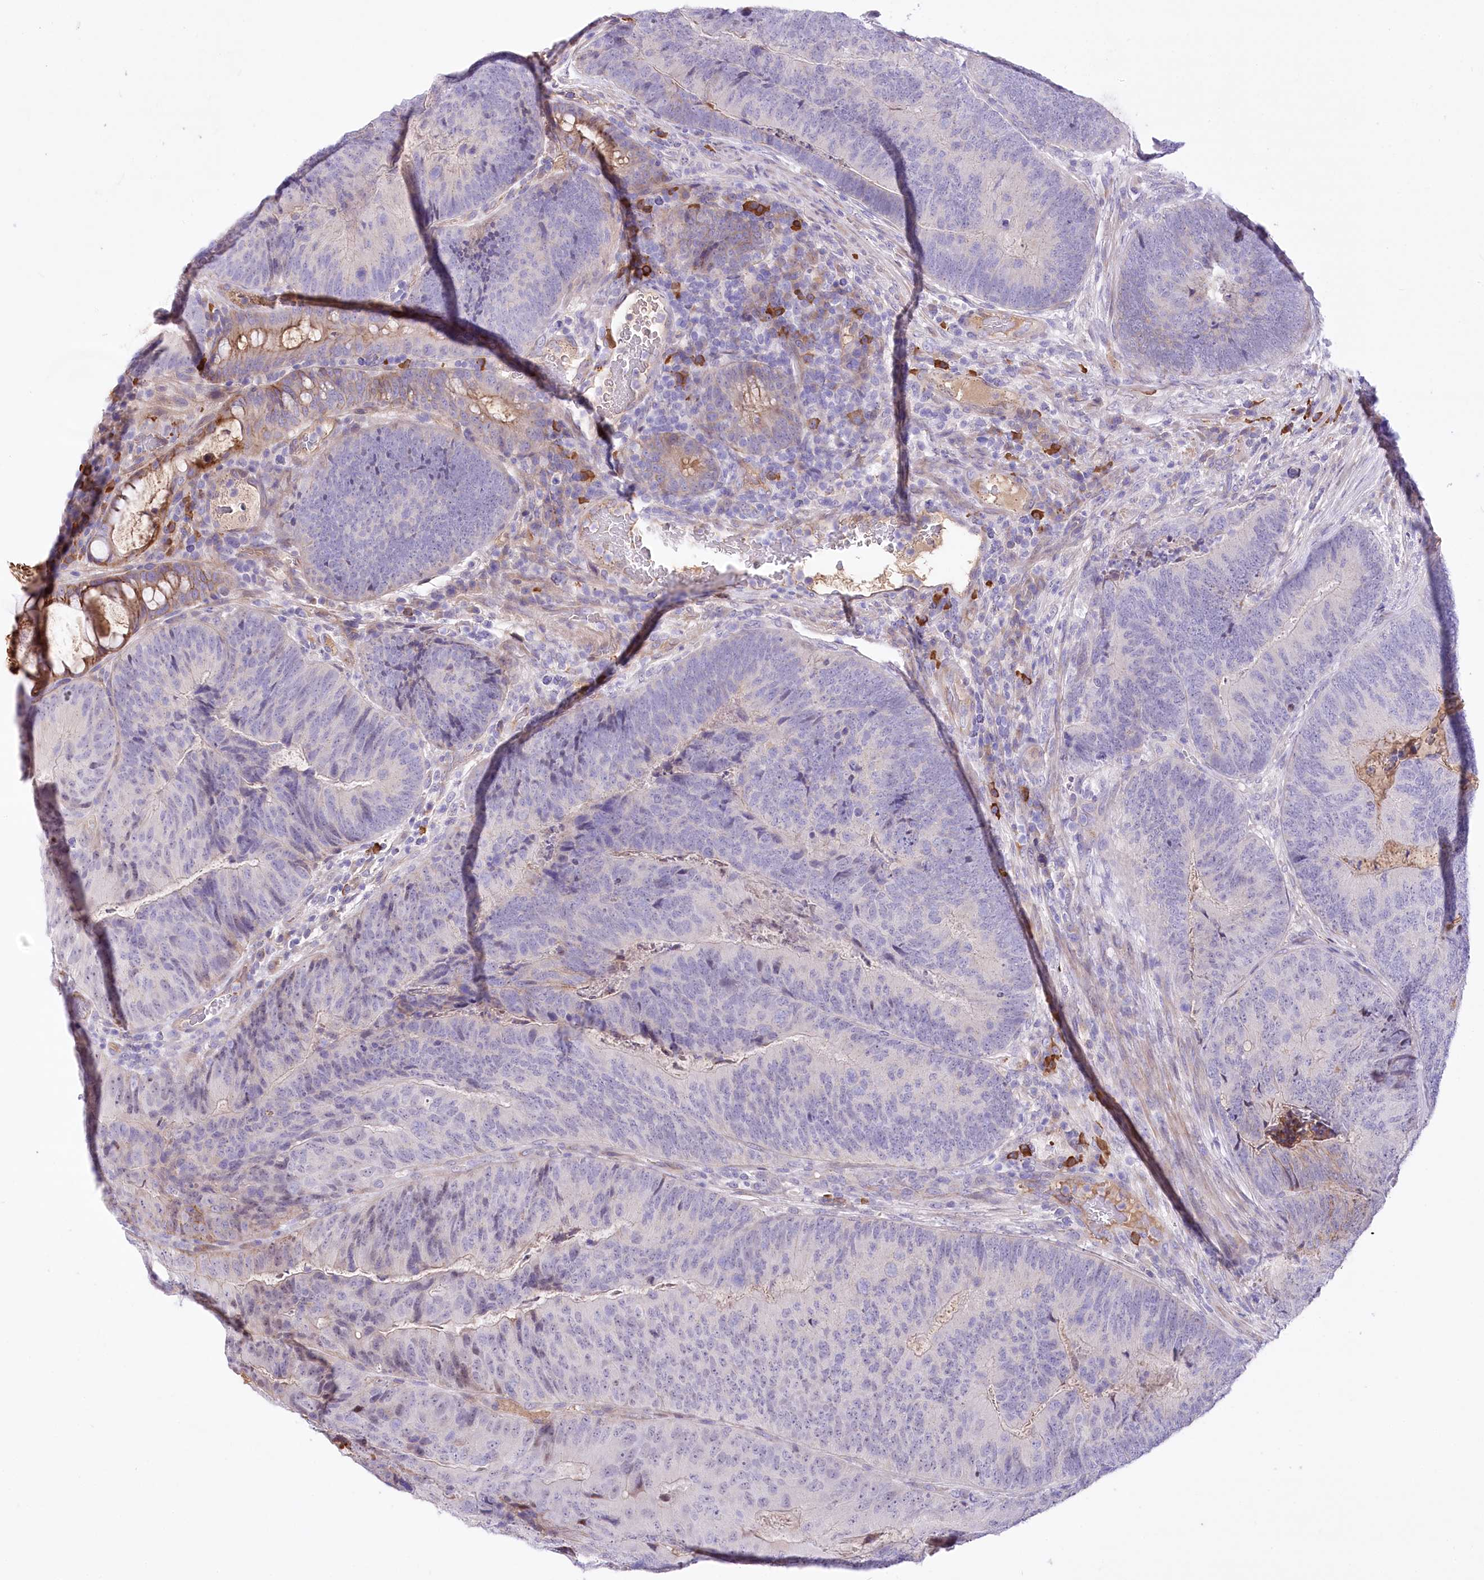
{"staining": {"intensity": "moderate", "quantity": "<25%", "location": "cytoplasmic/membranous"}, "tissue": "colorectal cancer", "cell_type": "Tumor cells", "image_type": "cancer", "snomed": [{"axis": "morphology", "description": "Adenocarcinoma, NOS"}, {"axis": "topography", "description": "Colon"}], "caption": "Adenocarcinoma (colorectal) stained with a protein marker shows moderate staining in tumor cells.", "gene": "CEP164", "patient": {"sex": "female", "age": 67}}